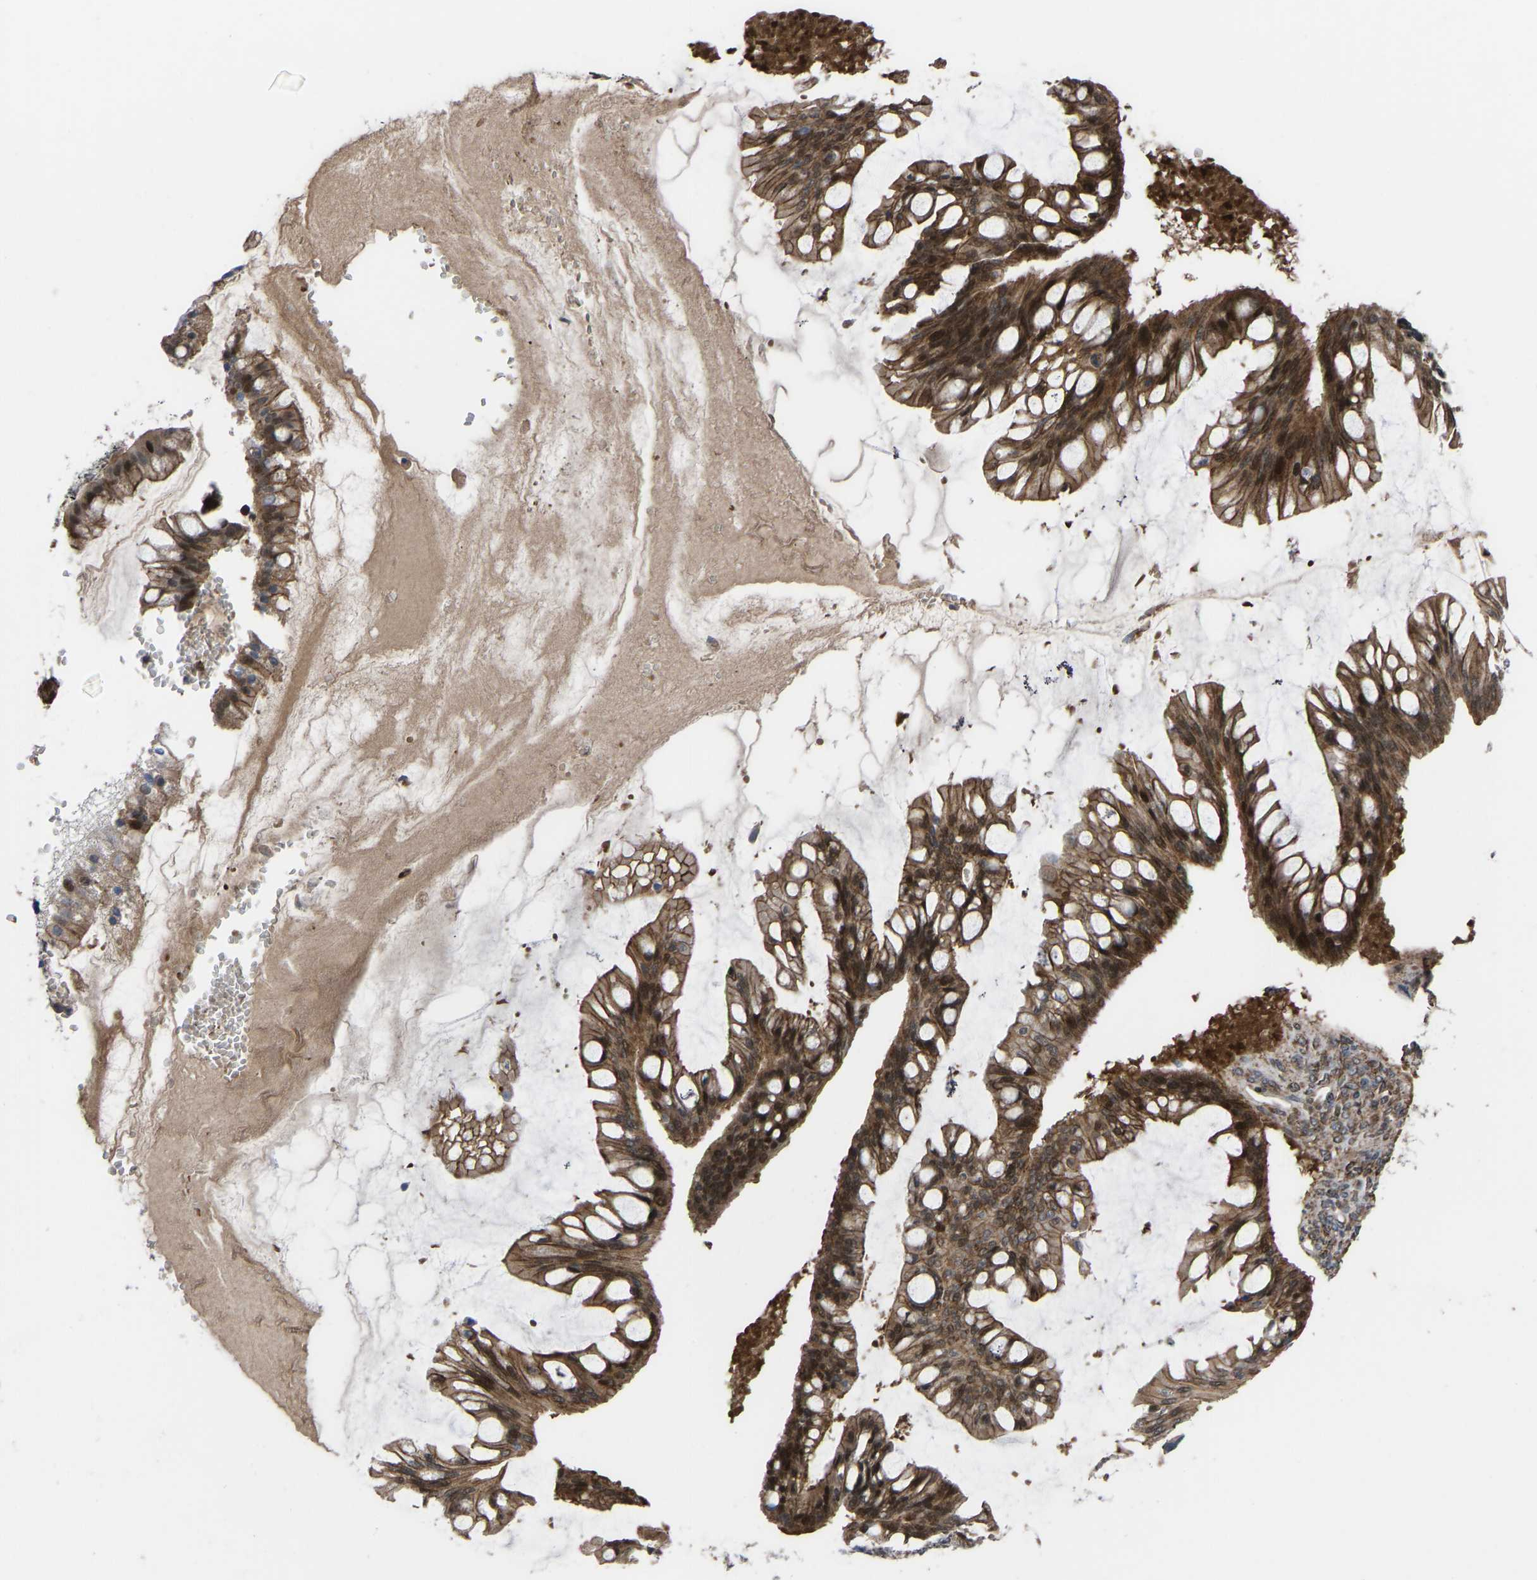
{"staining": {"intensity": "moderate", "quantity": ">75%", "location": "cytoplasmic/membranous,nuclear"}, "tissue": "ovarian cancer", "cell_type": "Tumor cells", "image_type": "cancer", "snomed": [{"axis": "morphology", "description": "Cystadenocarcinoma, mucinous, NOS"}, {"axis": "topography", "description": "Ovary"}], "caption": "About >75% of tumor cells in human ovarian mucinous cystadenocarcinoma exhibit moderate cytoplasmic/membranous and nuclear protein expression as visualized by brown immunohistochemical staining.", "gene": "CYP7B1", "patient": {"sex": "female", "age": 73}}